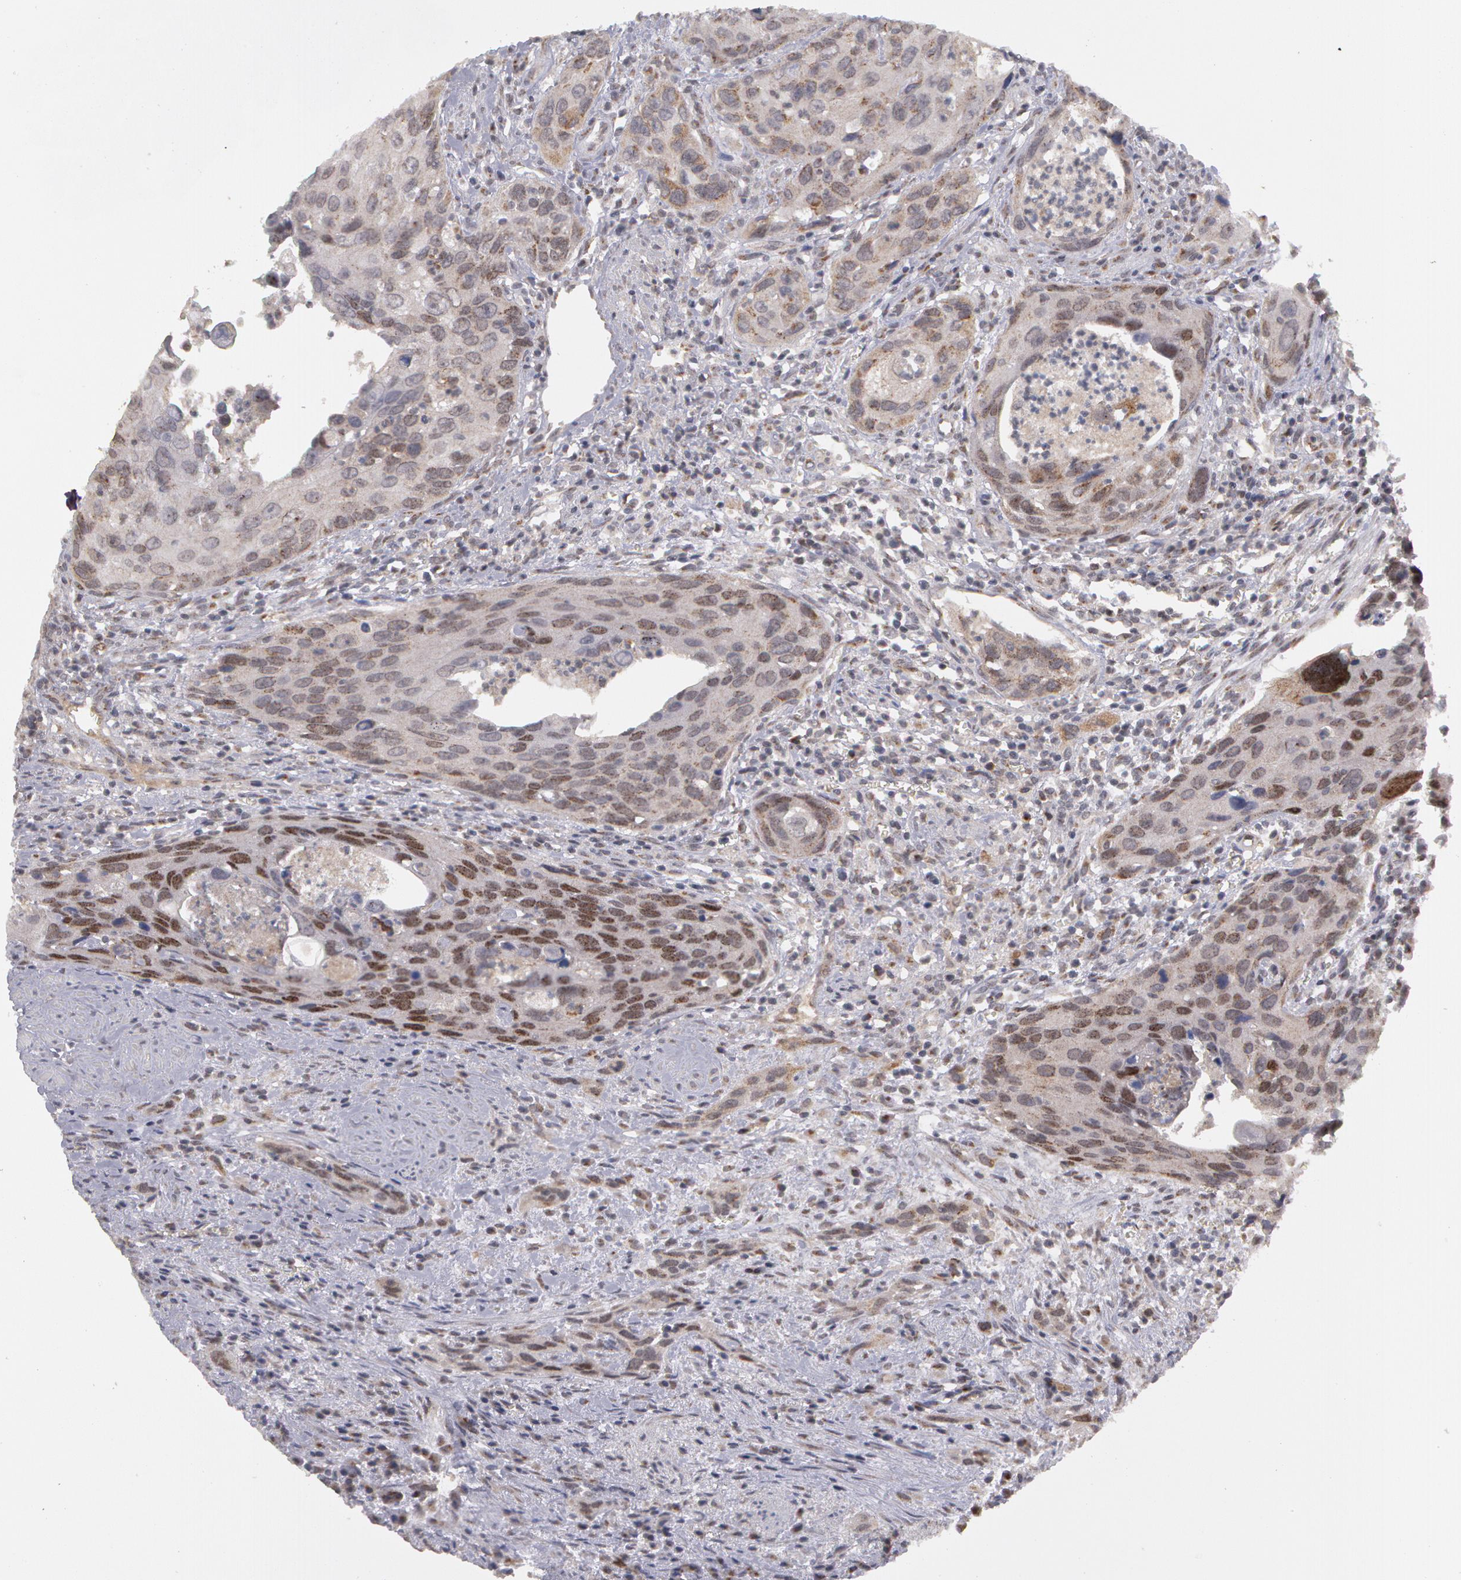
{"staining": {"intensity": "negative", "quantity": "none", "location": "none"}, "tissue": "urothelial cancer", "cell_type": "Tumor cells", "image_type": "cancer", "snomed": [{"axis": "morphology", "description": "Urothelial carcinoma, High grade"}, {"axis": "topography", "description": "Urinary bladder"}], "caption": "High-grade urothelial carcinoma was stained to show a protein in brown. There is no significant positivity in tumor cells.", "gene": "STX5", "patient": {"sex": "male", "age": 71}}